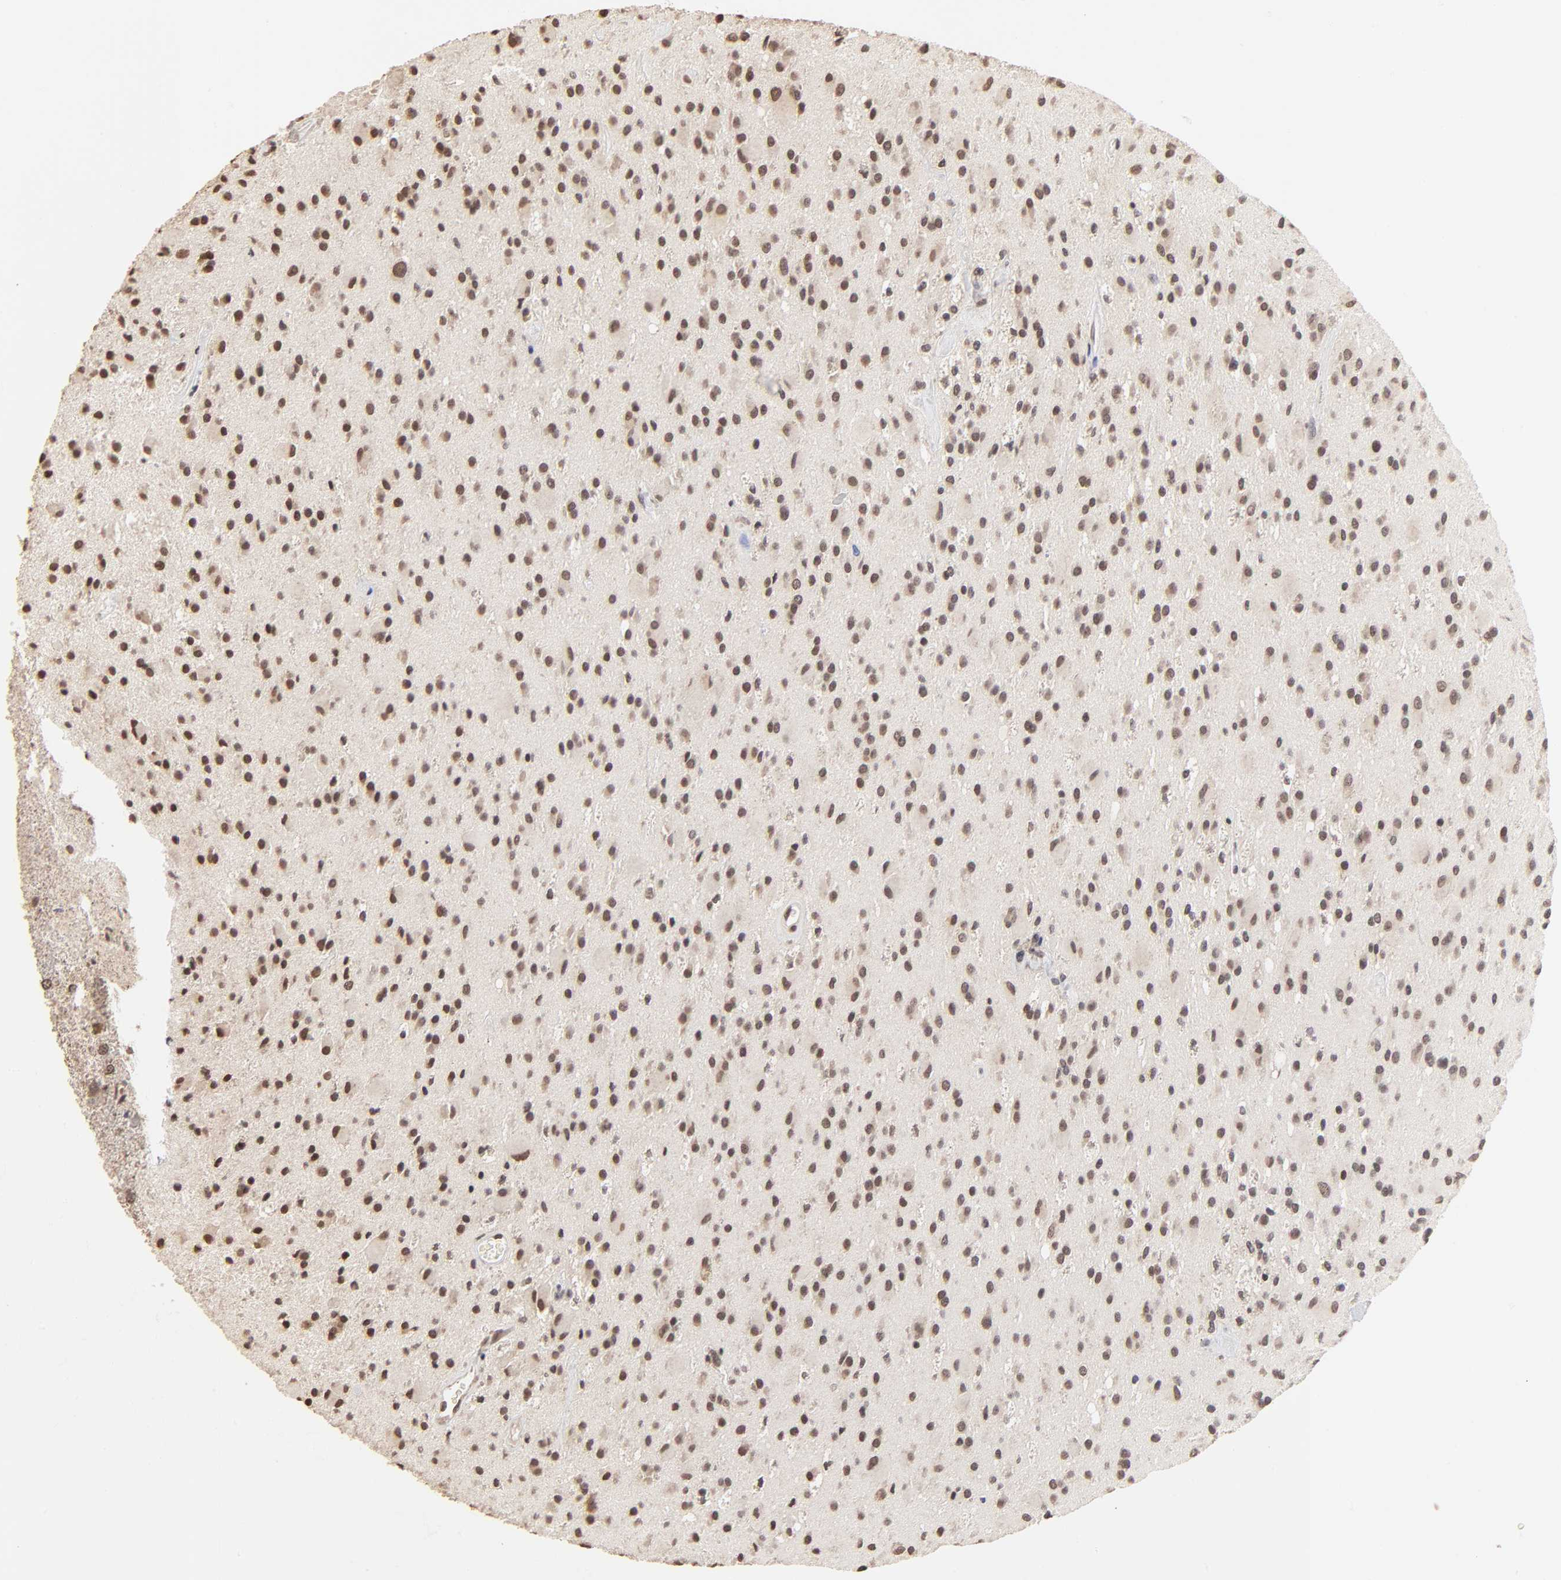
{"staining": {"intensity": "moderate", "quantity": ">75%", "location": "nuclear"}, "tissue": "glioma", "cell_type": "Tumor cells", "image_type": "cancer", "snomed": [{"axis": "morphology", "description": "Glioma, malignant, Low grade"}, {"axis": "topography", "description": "Brain"}], "caption": "DAB (3,3'-diaminobenzidine) immunohistochemical staining of glioma reveals moderate nuclear protein positivity in about >75% of tumor cells.", "gene": "BRPF1", "patient": {"sex": "male", "age": 58}}